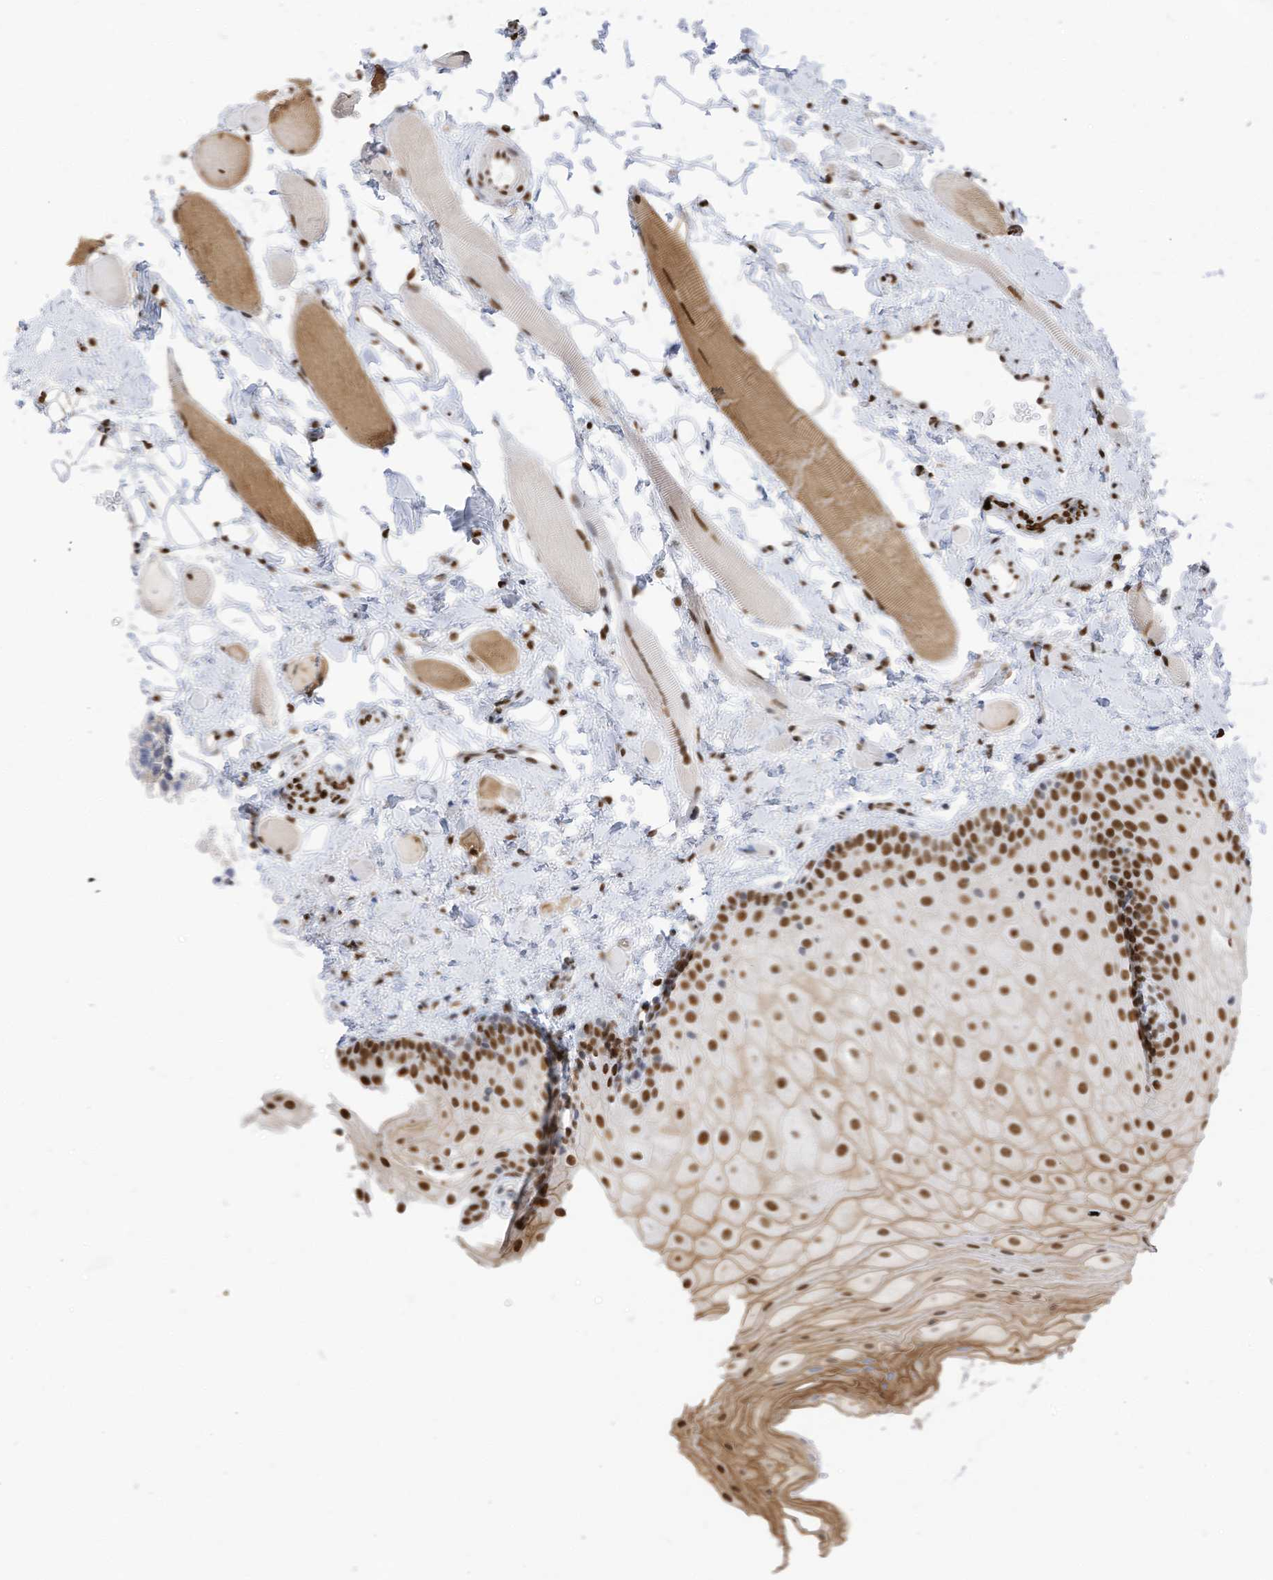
{"staining": {"intensity": "moderate", "quantity": ">75%", "location": "nuclear"}, "tissue": "oral mucosa", "cell_type": "Squamous epithelial cells", "image_type": "normal", "snomed": [{"axis": "morphology", "description": "Normal tissue, NOS"}, {"axis": "topography", "description": "Oral tissue"}], "caption": "A medium amount of moderate nuclear positivity is present in approximately >75% of squamous epithelial cells in unremarkable oral mucosa. (IHC, brightfield microscopy, high magnification).", "gene": "KHSRP", "patient": {"sex": "male", "age": 28}}